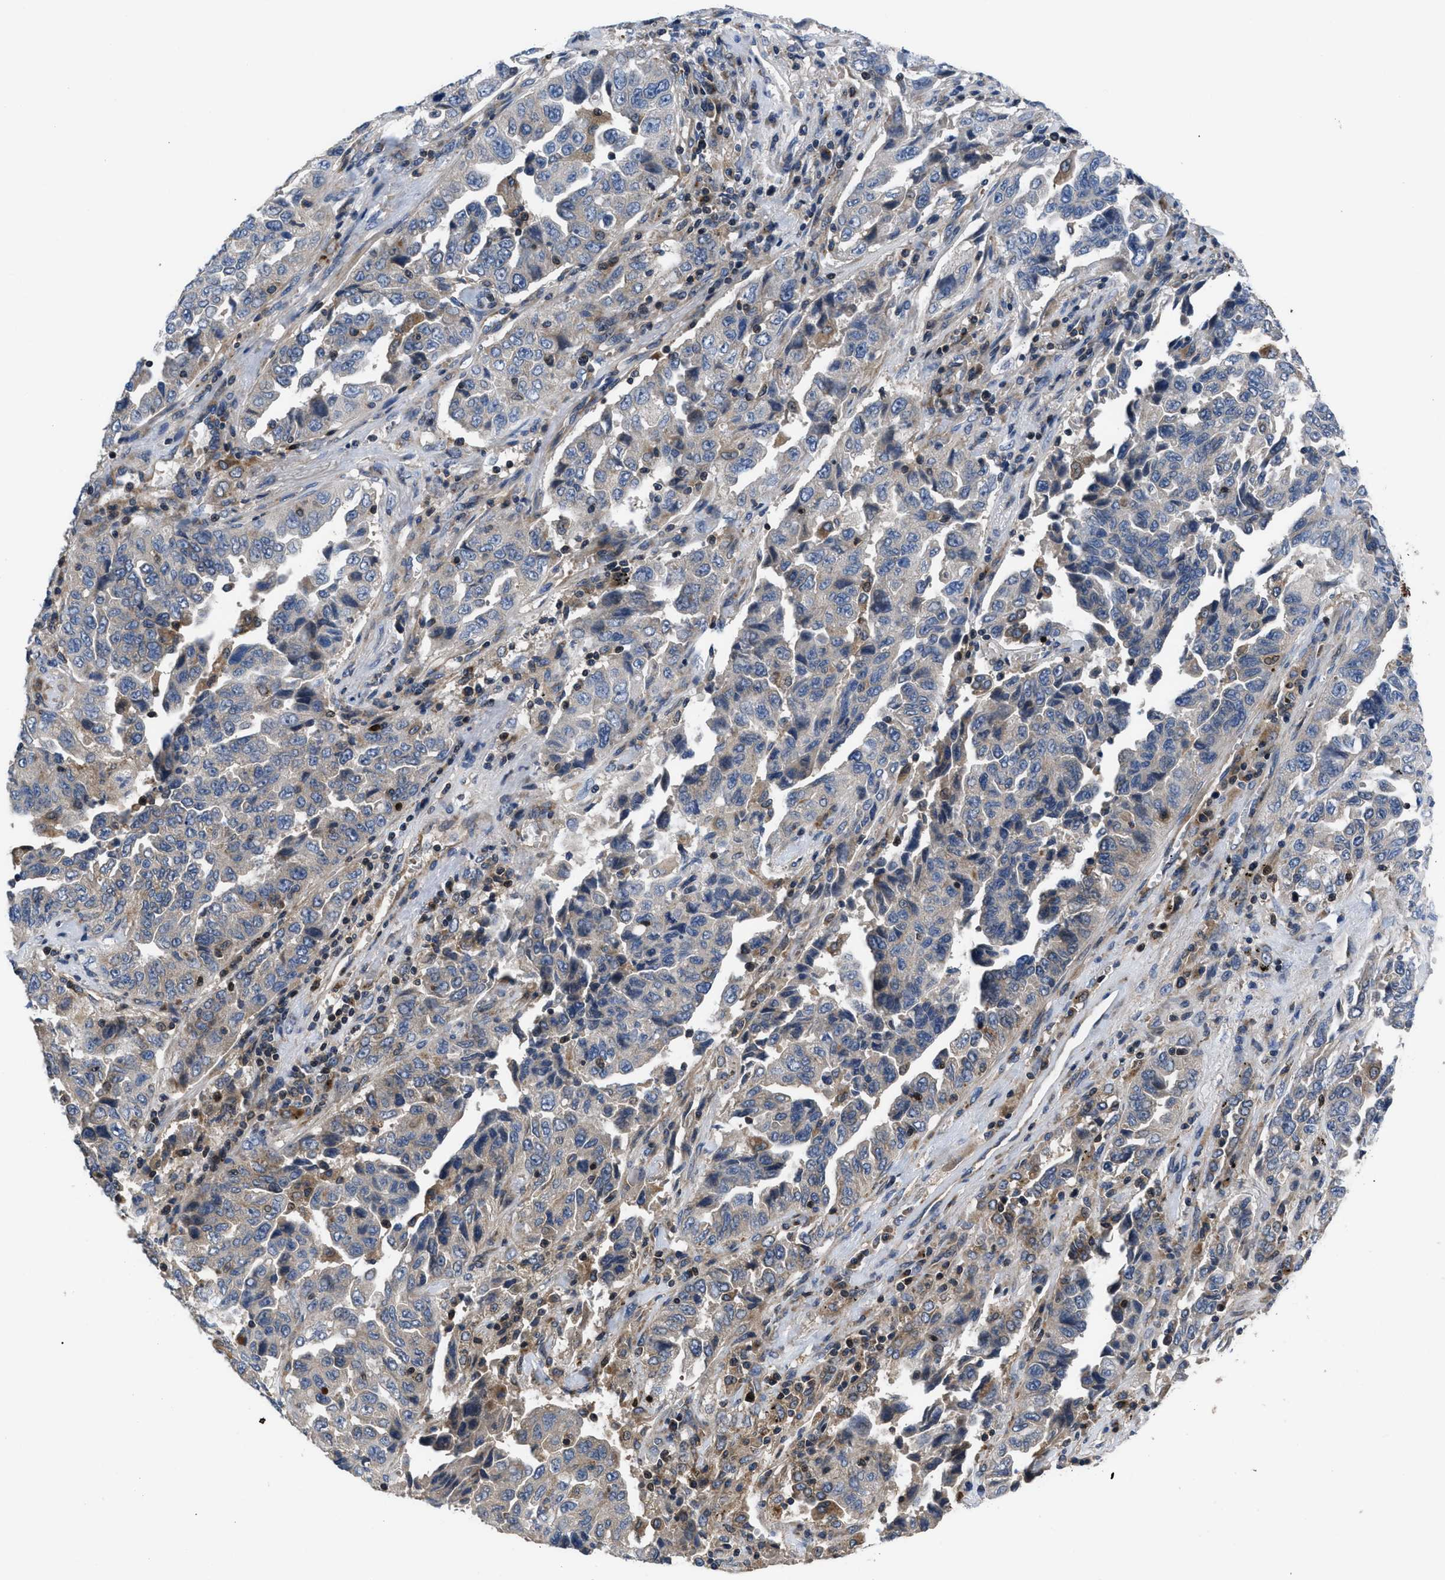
{"staining": {"intensity": "weak", "quantity": "25%-75%", "location": "cytoplasmic/membranous"}, "tissue": "lung cancer", "cell_type": "Tumor cells", "image_type": "cancer", "snomed": [{"axis": "morphology", "description": "Adenocarcinoma, NOS"}, {"axis": "topography", "description": "Lung"}], "caption": "There is low levels of weak cytoplasmic/membranous staining in tumor cells of lung adenocarcinoma, as demonstrated by immunohistochemical staining (brown color).", "gene": "YBEY", "patient": {"sex": "female", "age": 51}}